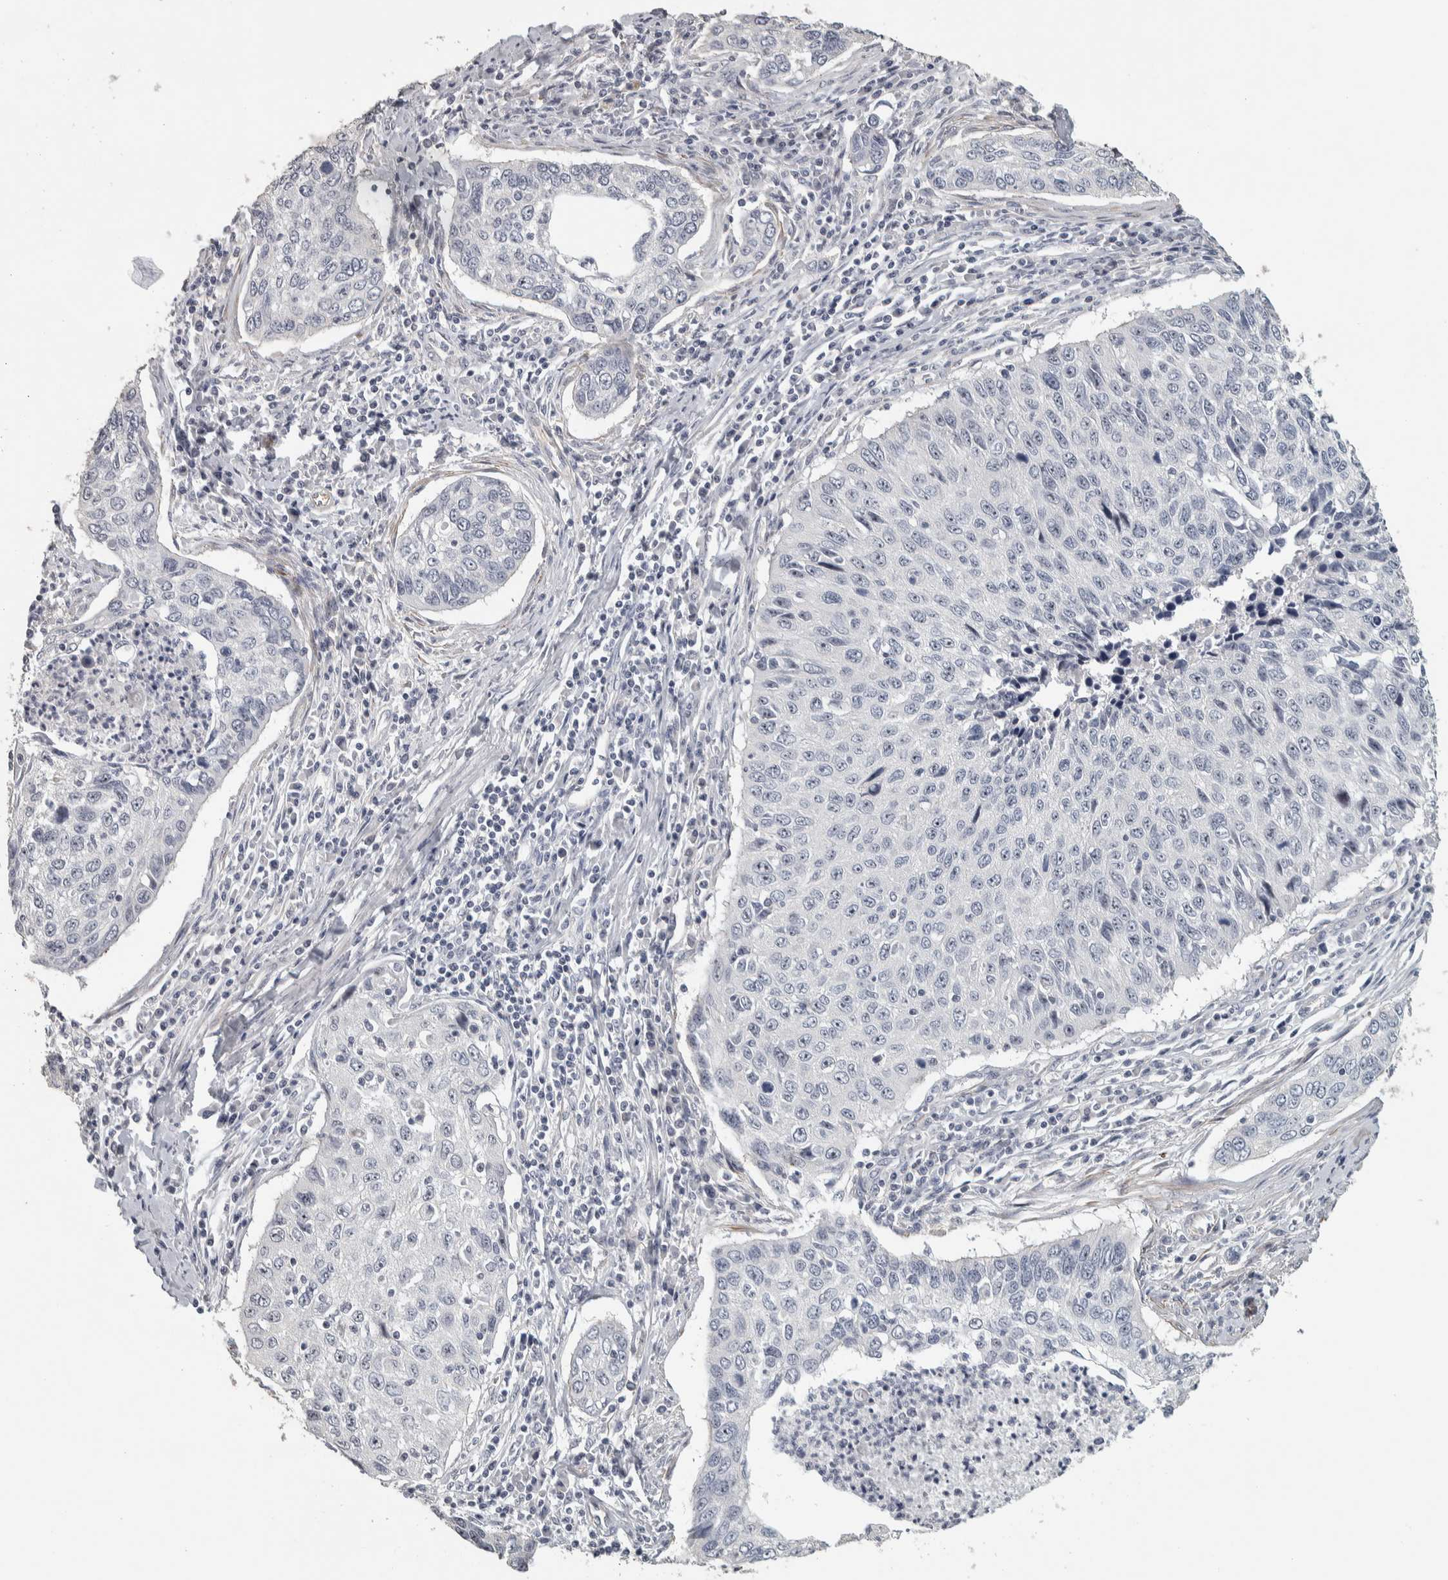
{"staining": {"intensity": "negative", "quantity": "none", "location": "none"}, "tissue": "cervical cancer", "cell_type": "Tumor cells", "image_type": "cancer", "snomed": [{"axis": "morphology", "description": "Squamous cell carcinoma, NOS"}, {"axis": "topography", "description": "Cervix"}], "caption": "Cervical cancer (squamous cell carcinoma) was stained to show a protein in brown. There is no significant expression in tumor cells.", "gene": "DCAF10", "patient": {"sex": "female", "age": 53}}